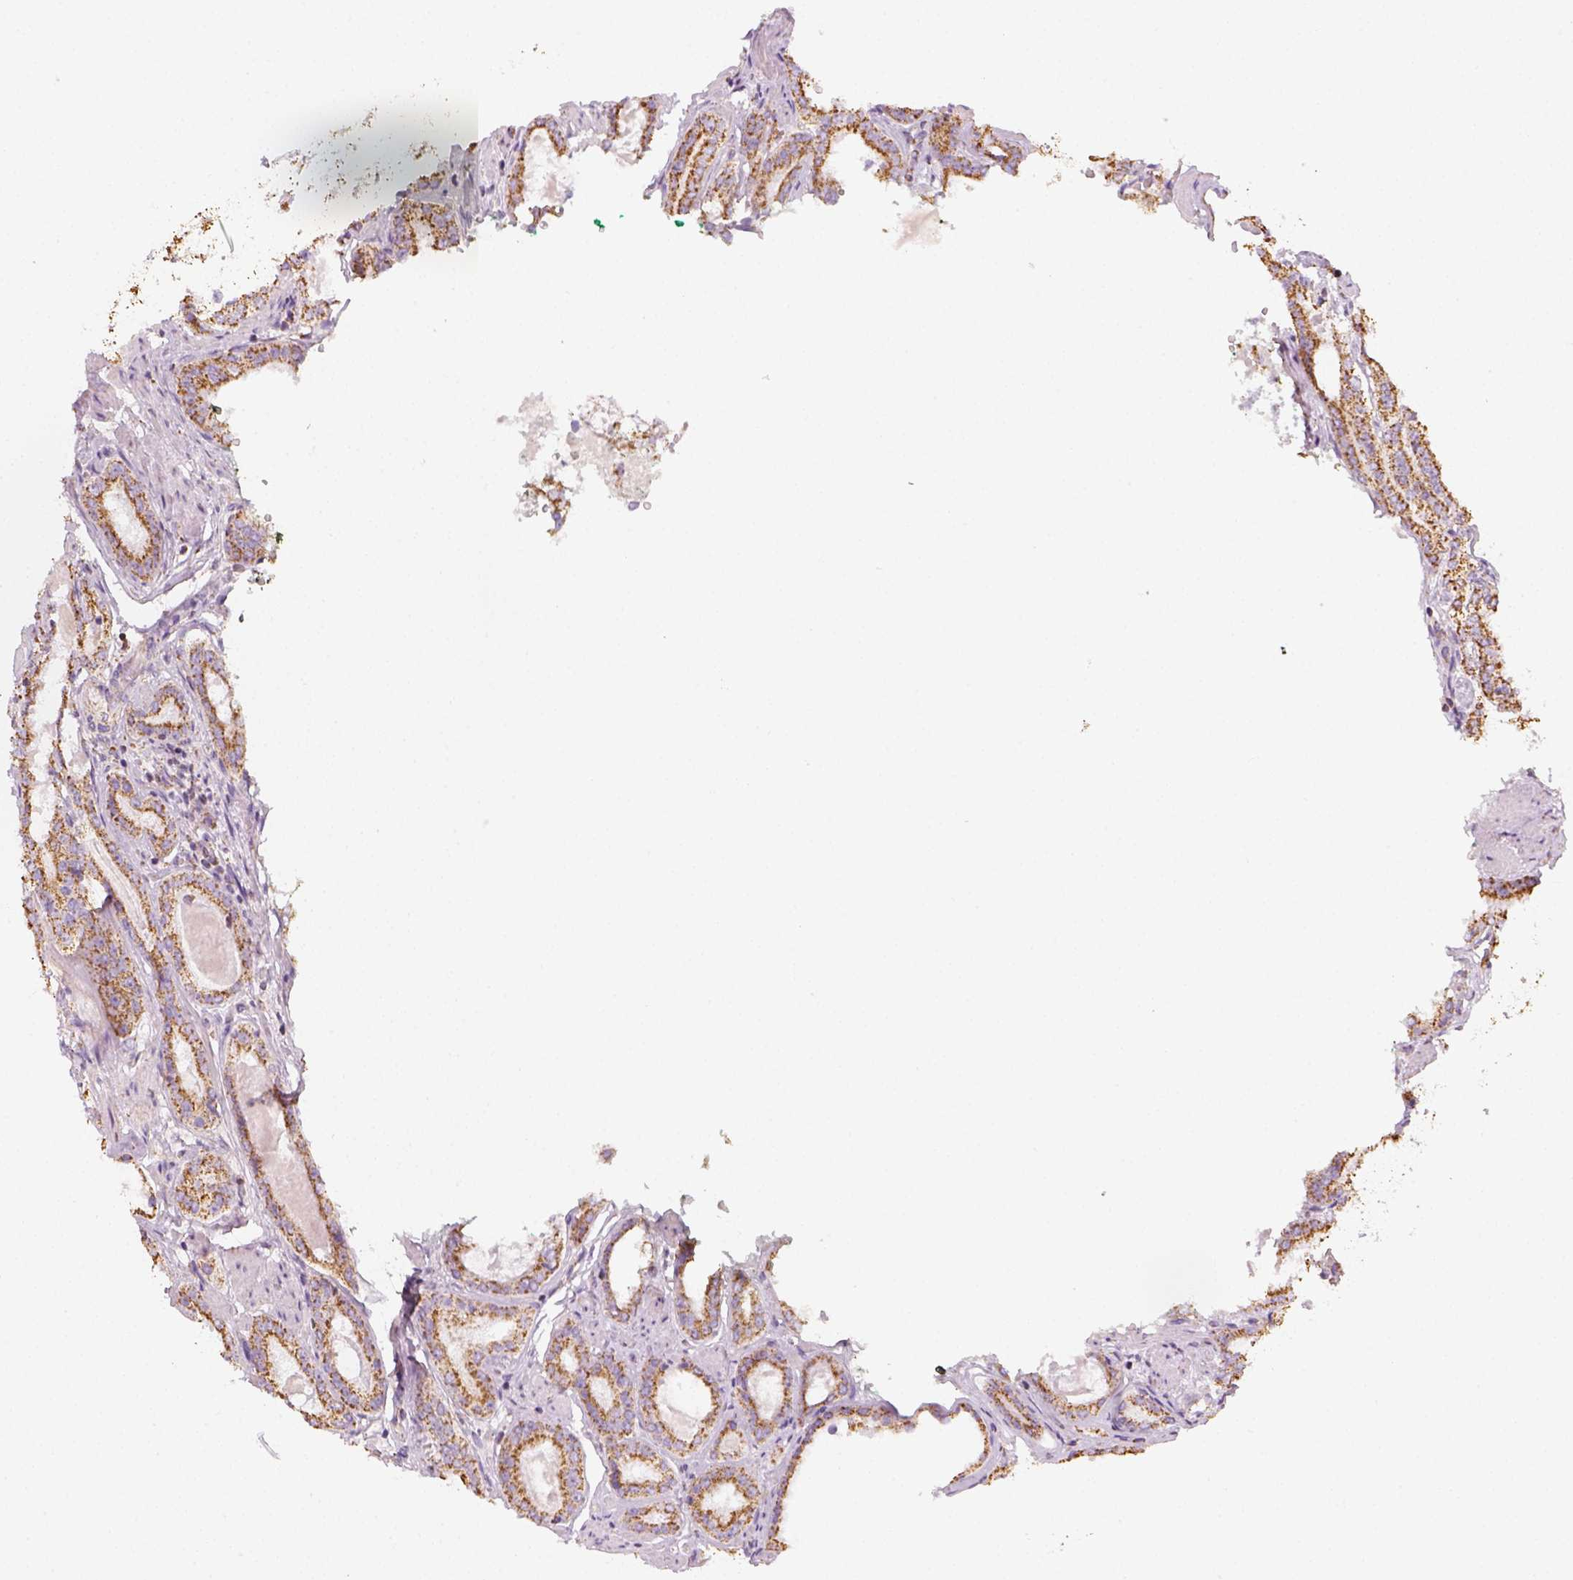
{"staining": {"intensity": "strong", "quantity": "<25%", "location": "cytoplasmic/membranous"}, "tissue": "prostate cancer", "cell_type": "Tumor cells", "image_type": "cancer", "snomed": [{"axis": "morphology", "description": "Adenocarcinoma, High grade"}, {"axis": "topography", "description": "Prostate"}], "caption": "Human prostate cancer stained with a brown dye demonstrates strong cytoplasmic/membranous positive positivity in approximately <25% of tumor cells.", "gene": "LCA5", "patient": {"sex": "male", "age": 63}}